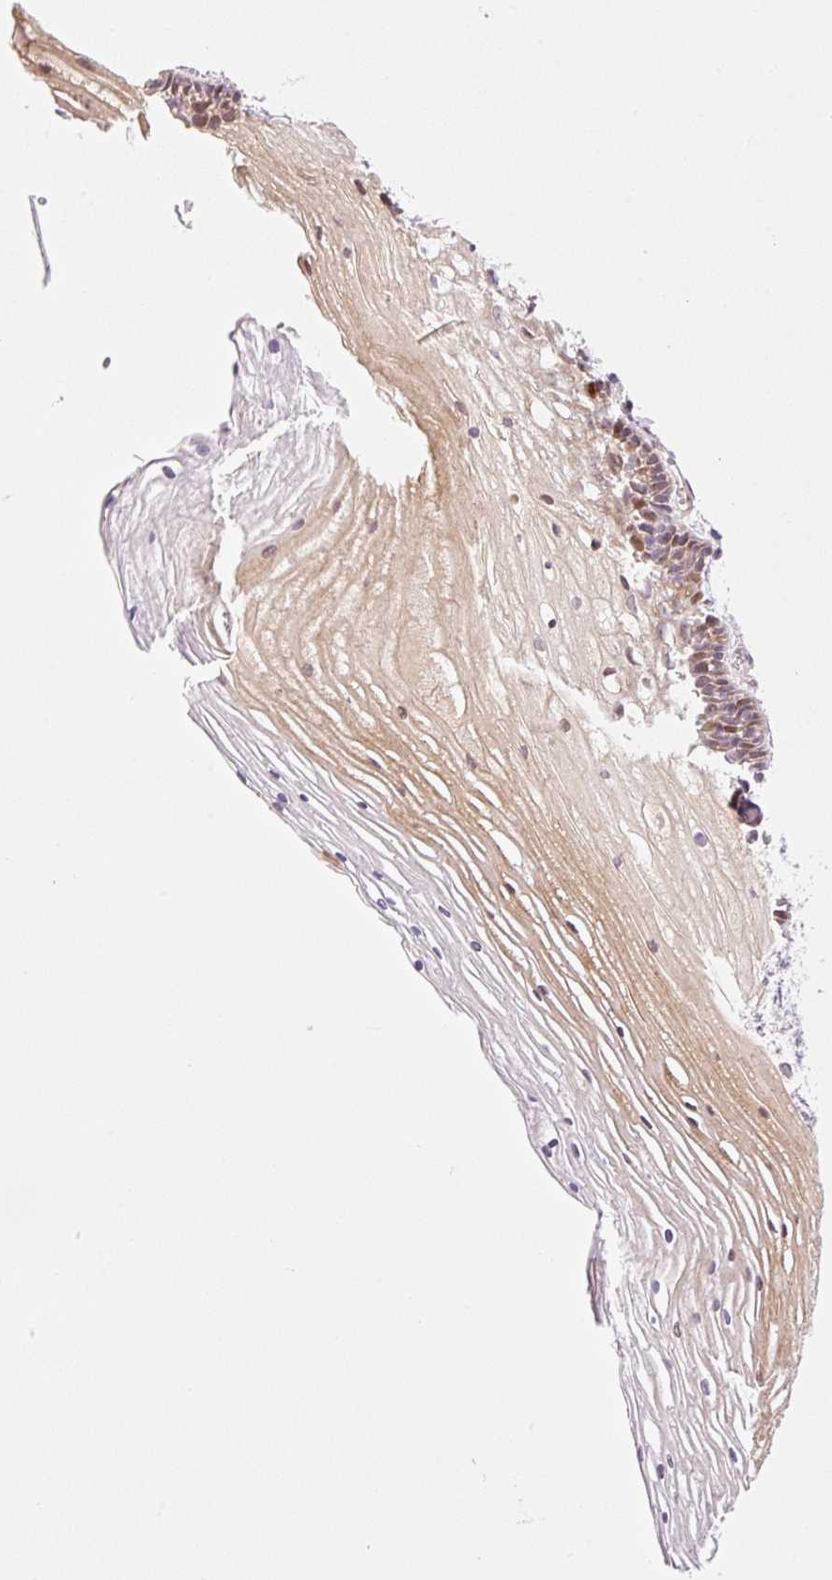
{"staining": {"intensity": "negative", "quantity": "none", "location": "none"}, "tissue": "cervix", "cell_type": "Glandular cells", "image_type": "normal", "snomed": [{"axis": "morphology", "description": "Normal tissue, NOS"}, {"axis": "topography", "description": "Cervix"}], "caption": "High power microscopy micrograph of an immunohistochemistry histopathology image of benign cervix, revealing no significant positivity in glandular cells.", "gene": "ZNF394", "patient": {"sex": "female", "age": 36}}